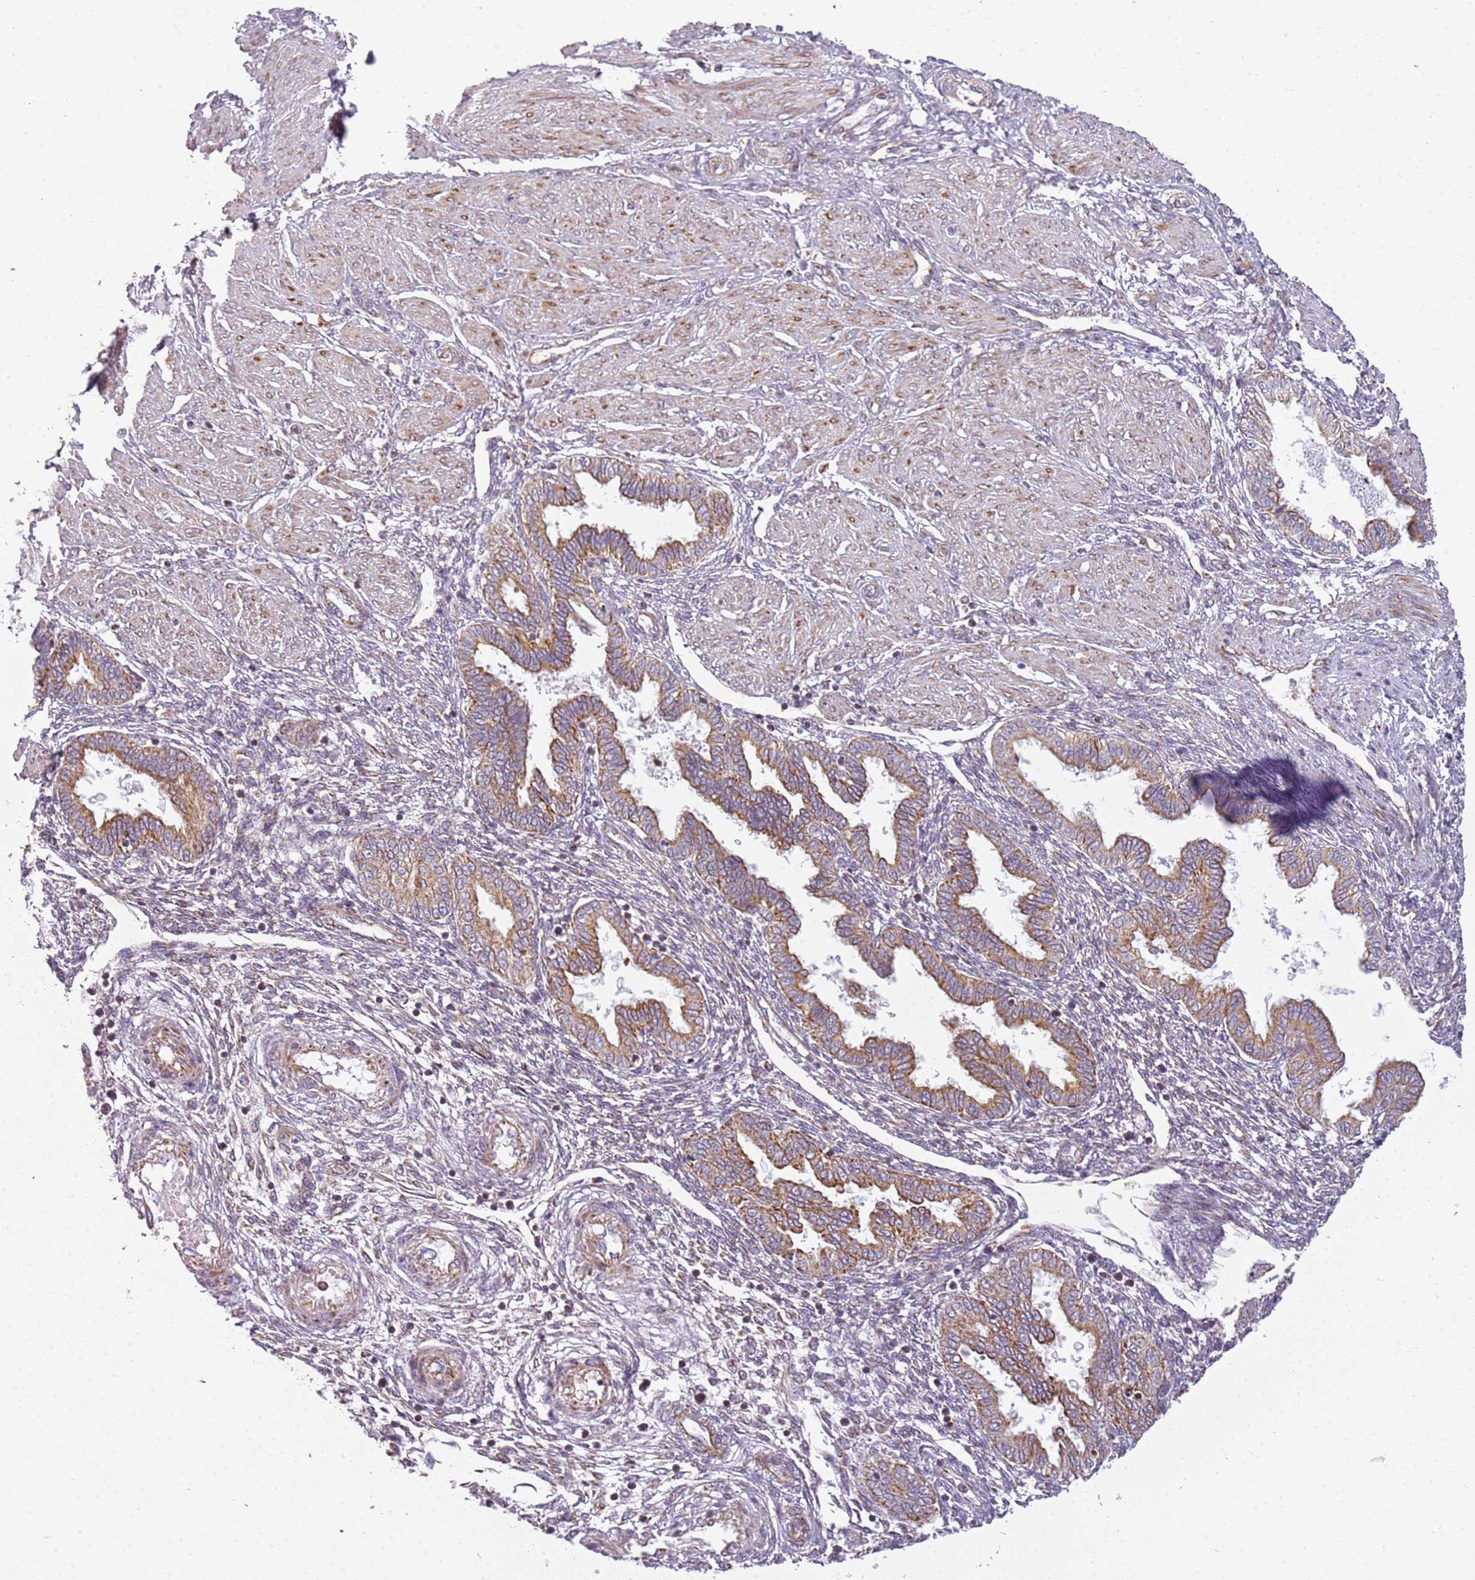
{"staining": {"intensity": "negative", "quantity": "none", "location": "none"}, "tissue": "endometrium", "cell_type": "Cells in endometrial stroma", "image_type": "normal", "snomed": [{"axis": "morphology", "description": "Normal tissue, NOS"}, {"axis": "topography", "description": "Endometrium"}], "caption": "Benign endometrium was stained to show a protein in brown. There is no significant expression in cells in endometrial stroma. Brightfield microscopy of immunohistochemistry (IHC) stained with DAB (3,3'-diaminobenzidine) (brown) and hematoxylin (blue), captured at high magnification.", "gene": "TMEM200C", "patient": {"sex": "female", "age": 33}}